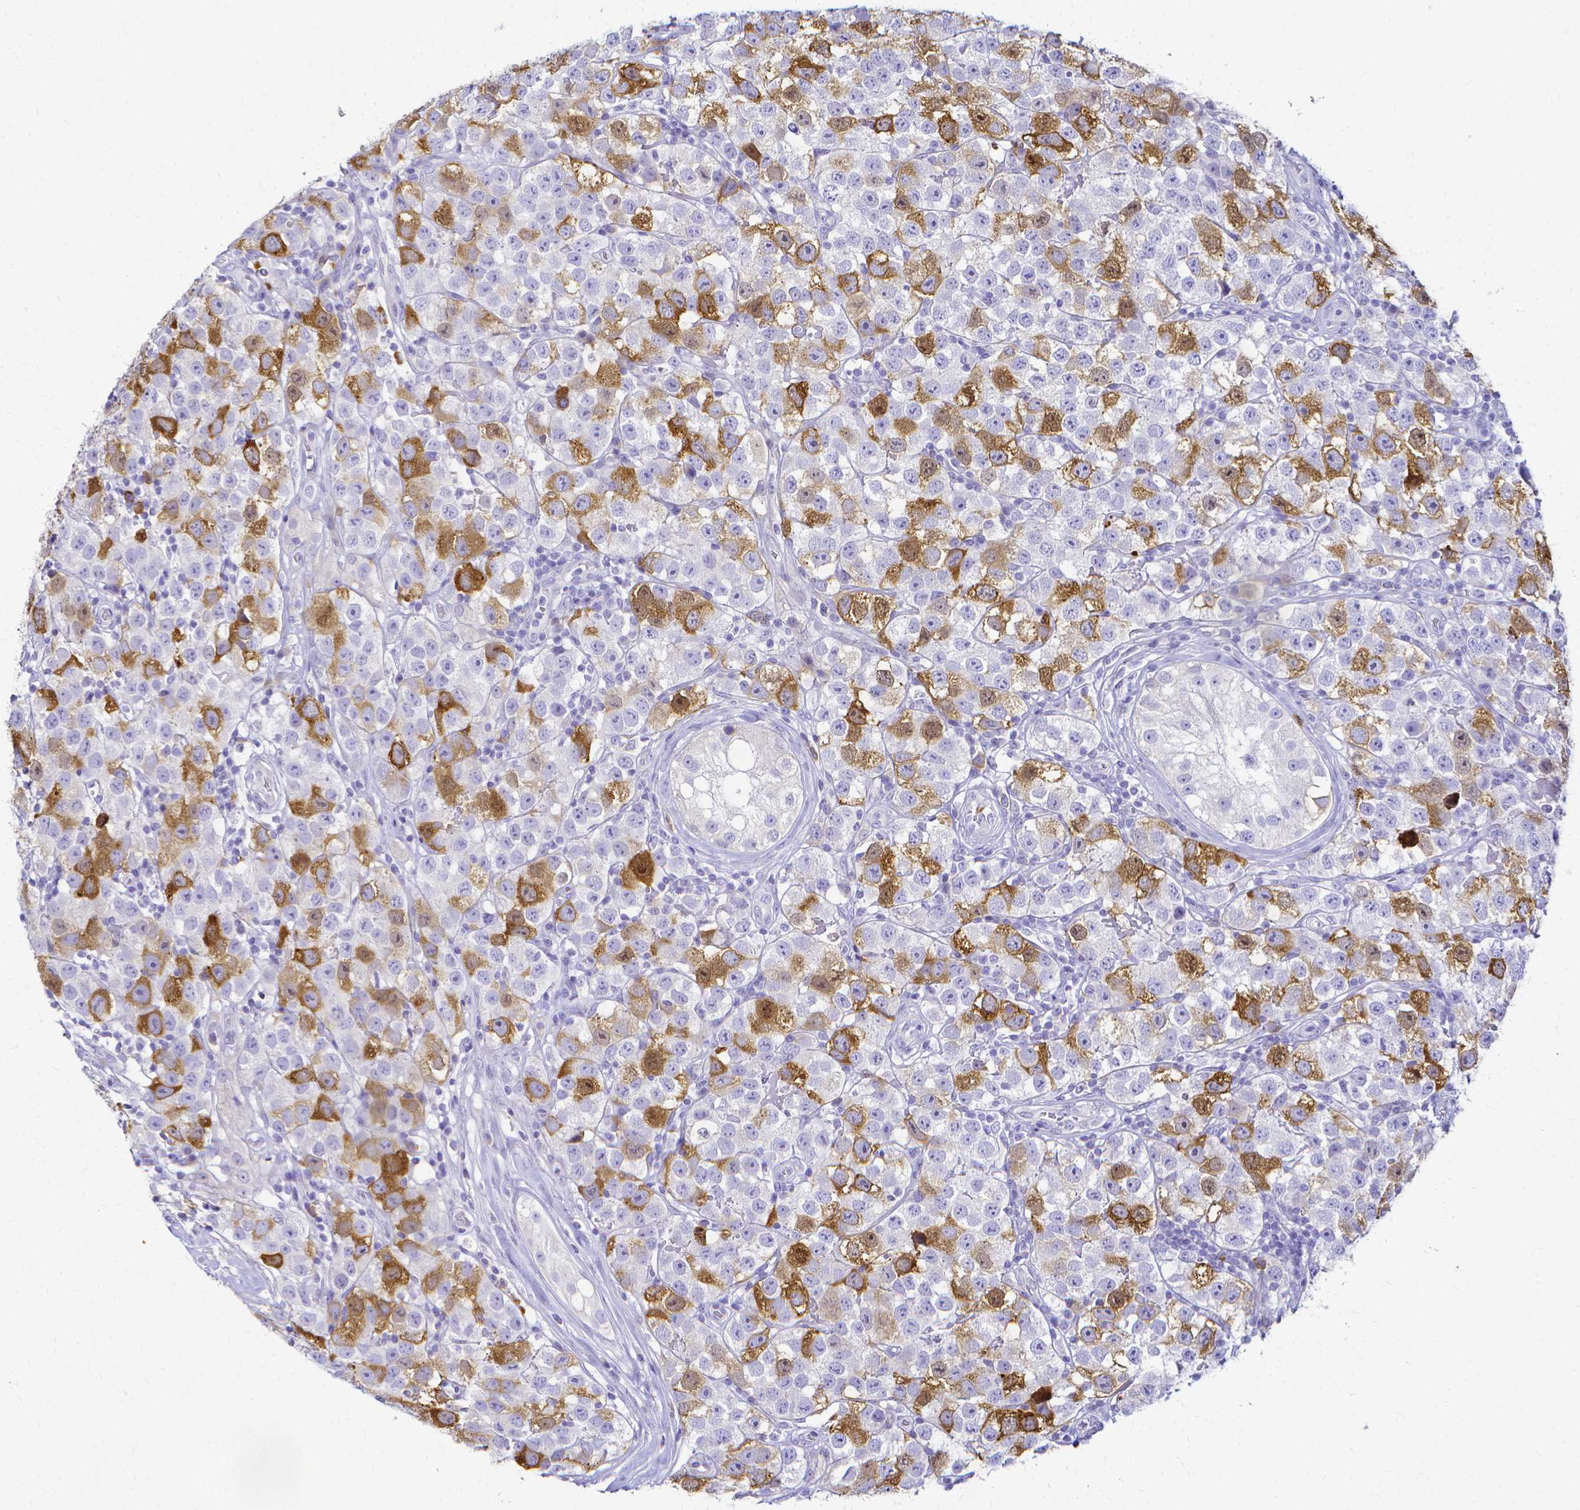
{"staining": {"intensity": "moderate", "quantity": "25%-75%", "location": "cytoplasmic/membranous"}, "tissue": "testis cancer", "cell_type": "Tumor cells", "image_type": "cancer", "snomed": [{"axis": "morphology", "description": "Seminoma, NOS"}, {"axis": "topography", "description": "Testis"}], "caption": "Protein analysis of testis cancer tissue exhibits moderate cytoplasmic/membranous staining in about 25%-75% of tumor cells.", "gene": "CCNB1", "patient": {"sex": "male", "age": 34}}